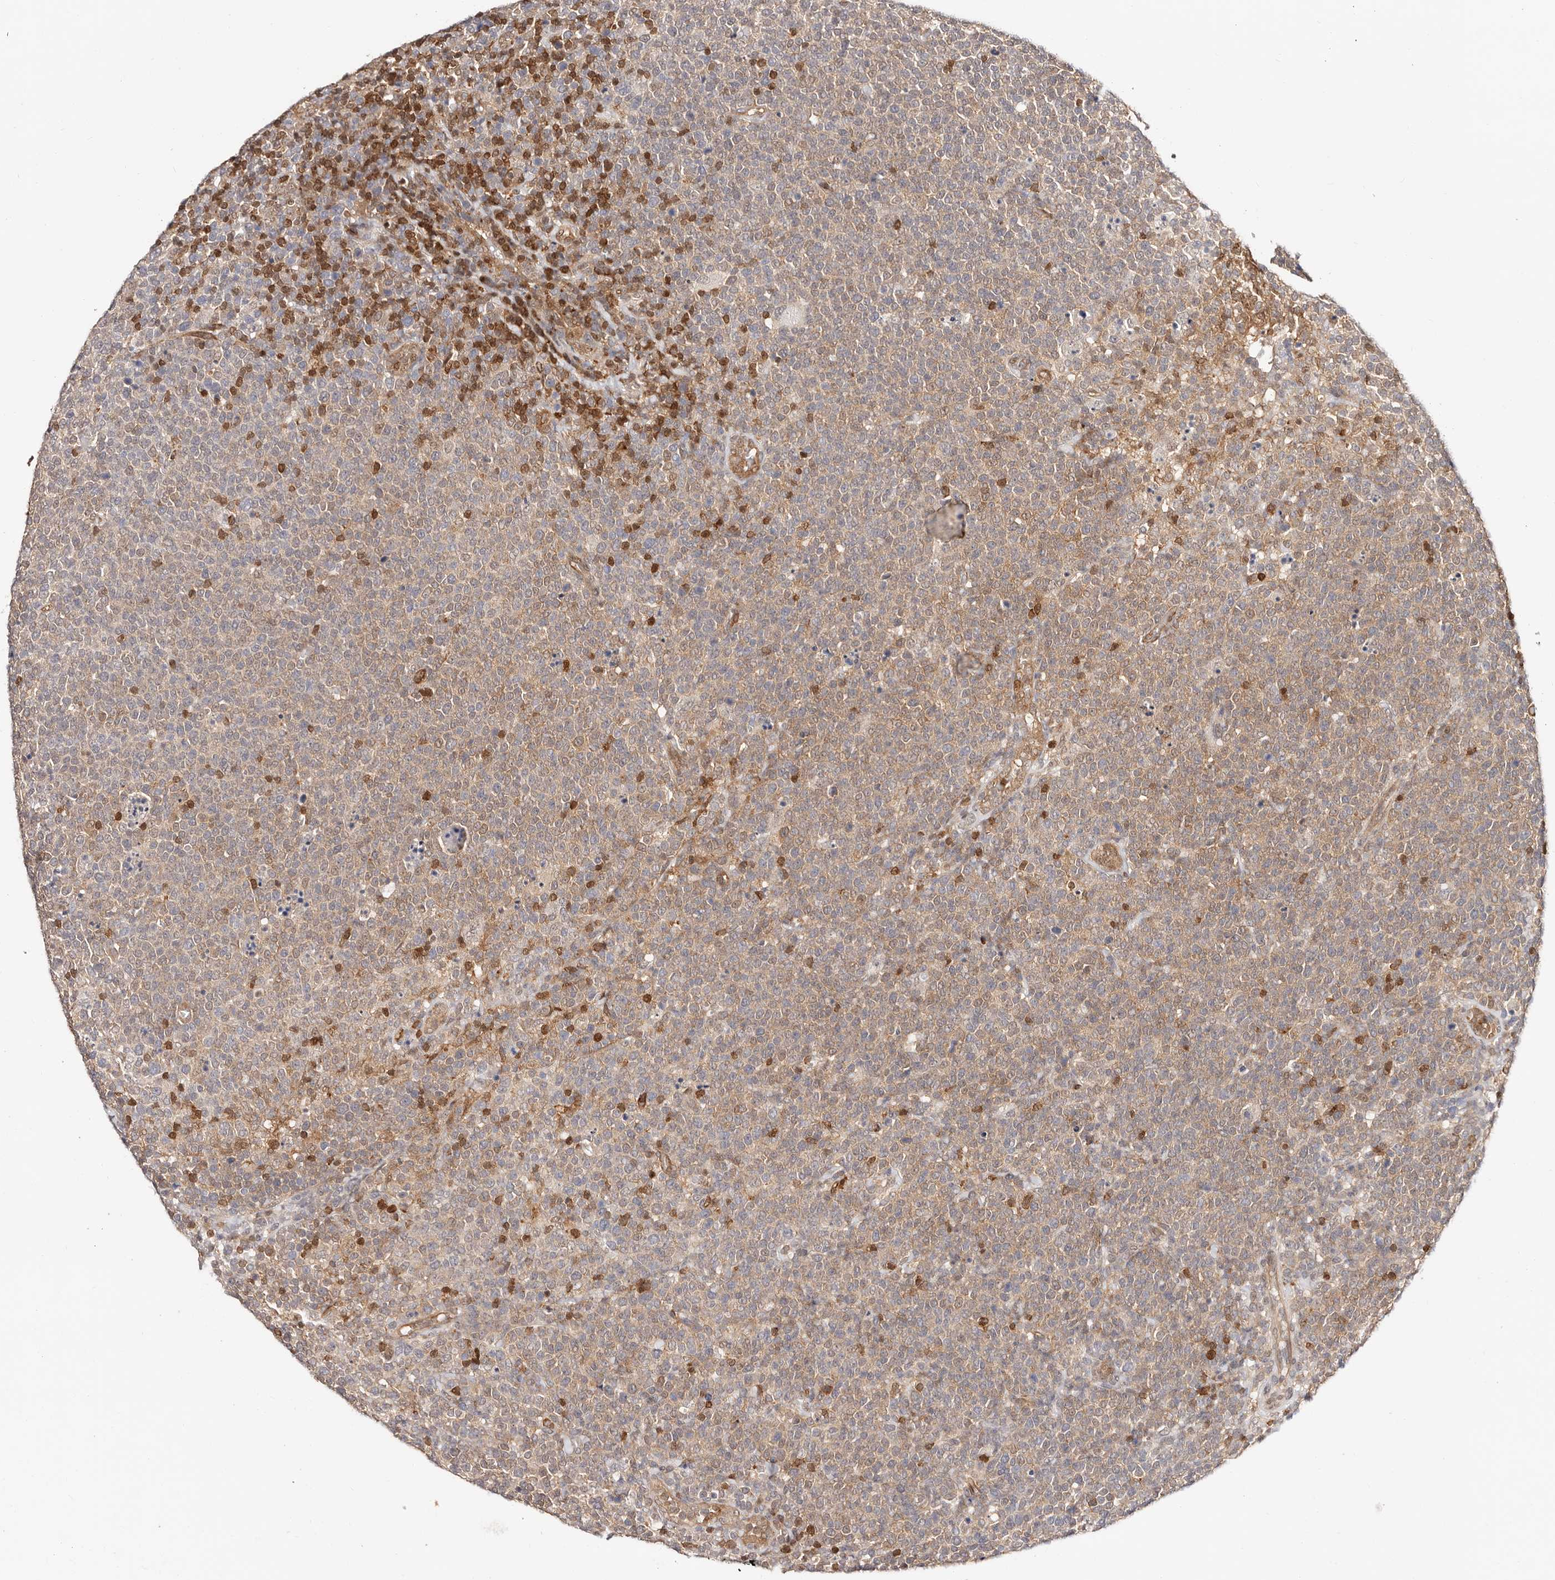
{"staining": {"intensity": "weak", "quantity": ">75%", "location": "cytoplasmic/membranous"}, "tissue": "lymphoma", "cell_type": "Tumor cells", "image_type": "cancer", "snomed": [{"axis": "morphology", "description": "Malignant lymphoma, non-Hodgkin's type, High grade"}, {"axis": "topography", "description": "Lymph node"}], "caption": "This photomicrograph demonstrates IHC staining of human malignant lymphoma, non-Hodgkin's type (high-grade), with low weak cytoplasmic/membranous staining in about >75% of tumor cells.", "gene": "STAT5A", "patient": {"sex": "male", "age": 61}}